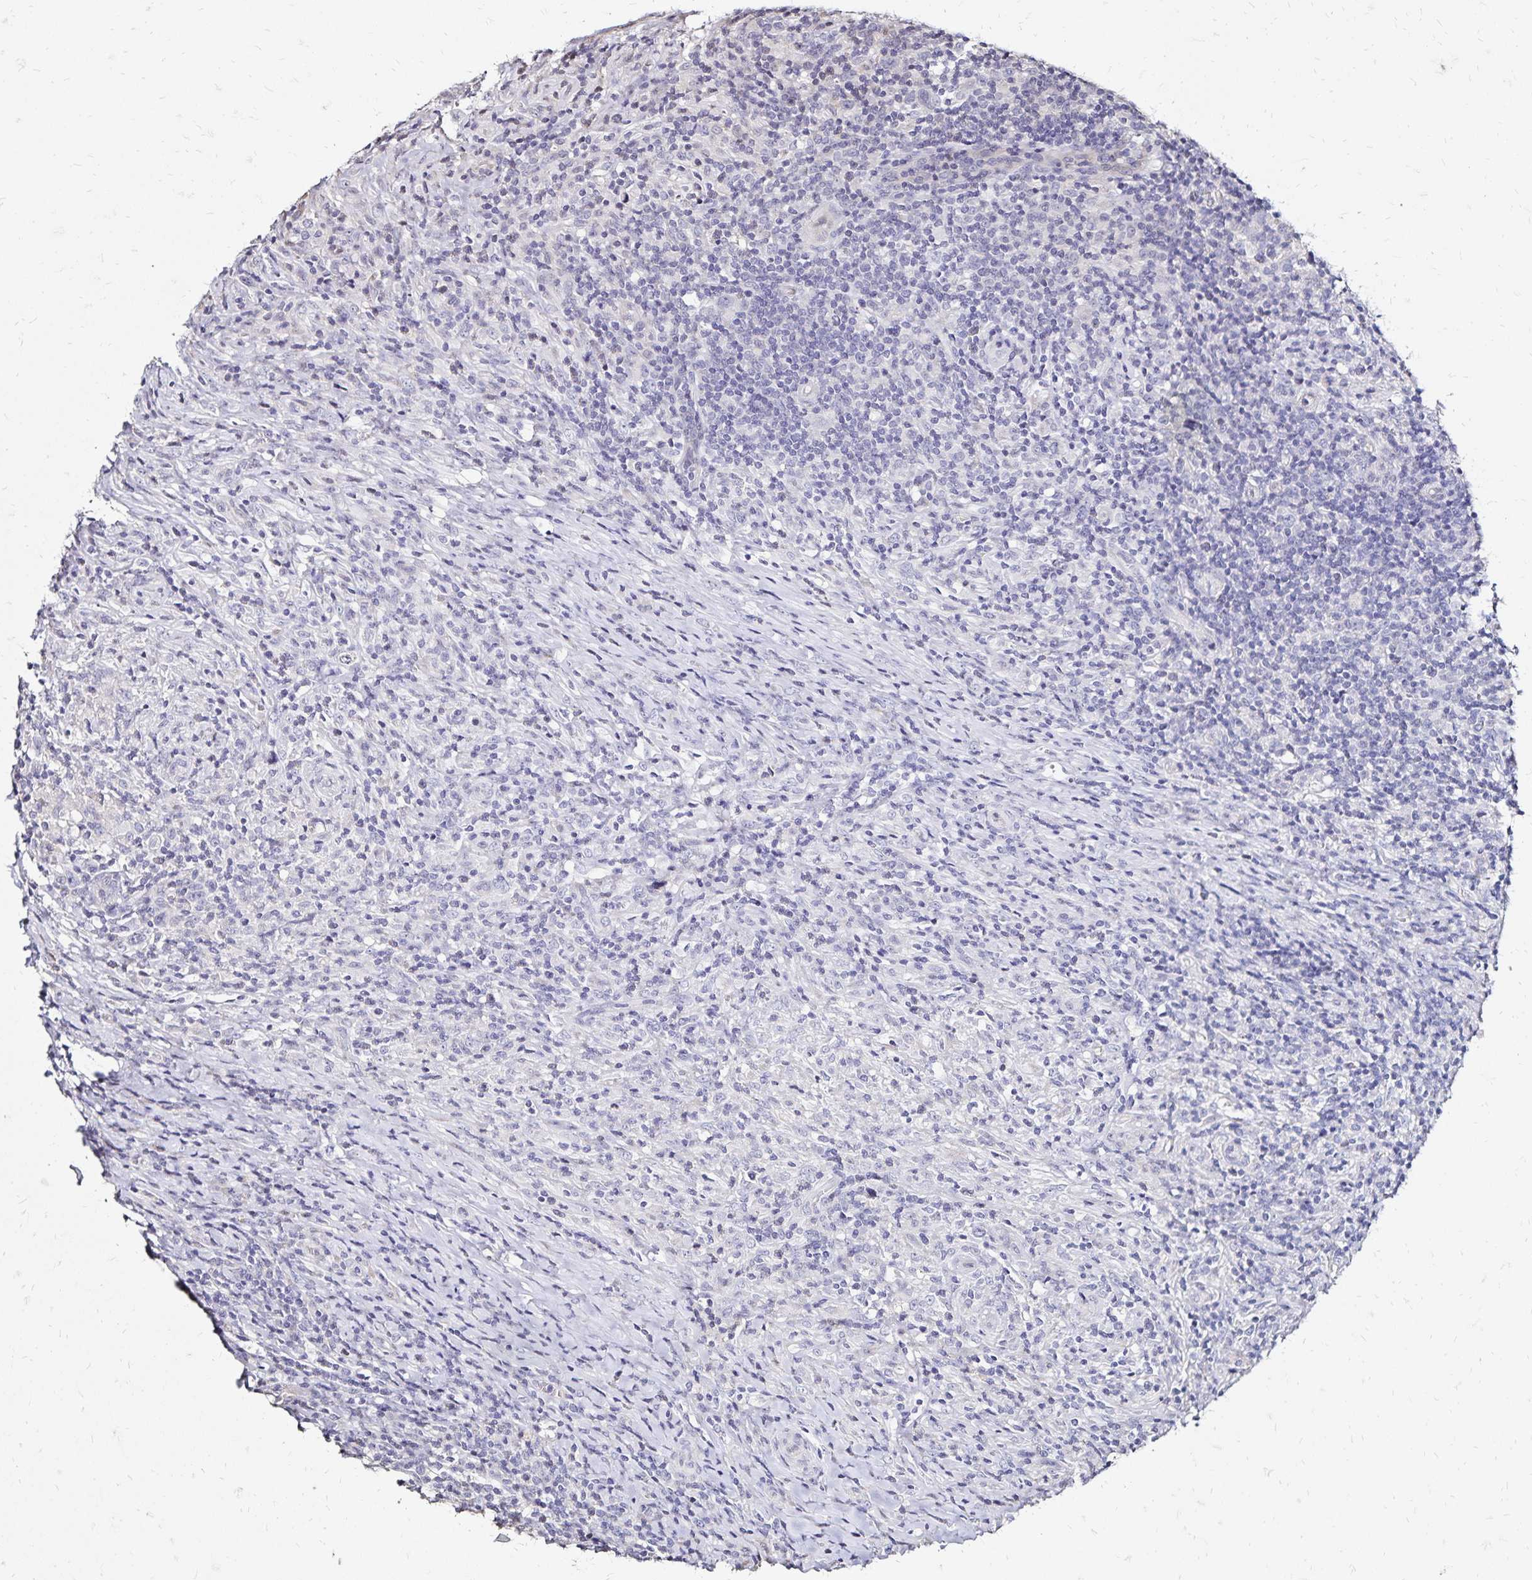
{"staining": {"intensity": "negative", "quantity": "none", "location": "none"}, "tissue": "lymphoma", "cell_type": "Tumor cells", "image_type": "cancer", "snomed": [{"axis": "morphology", "description": "Hodgkin's disease, NOS"}, {"axis": "topography", "description": "Lymph node"}], "caption": "The micrograph exhibits no staining of tumor cells in lymphoma.", "gene": "SLC5A1", "patient": {"sex": "female", "age": 18}}